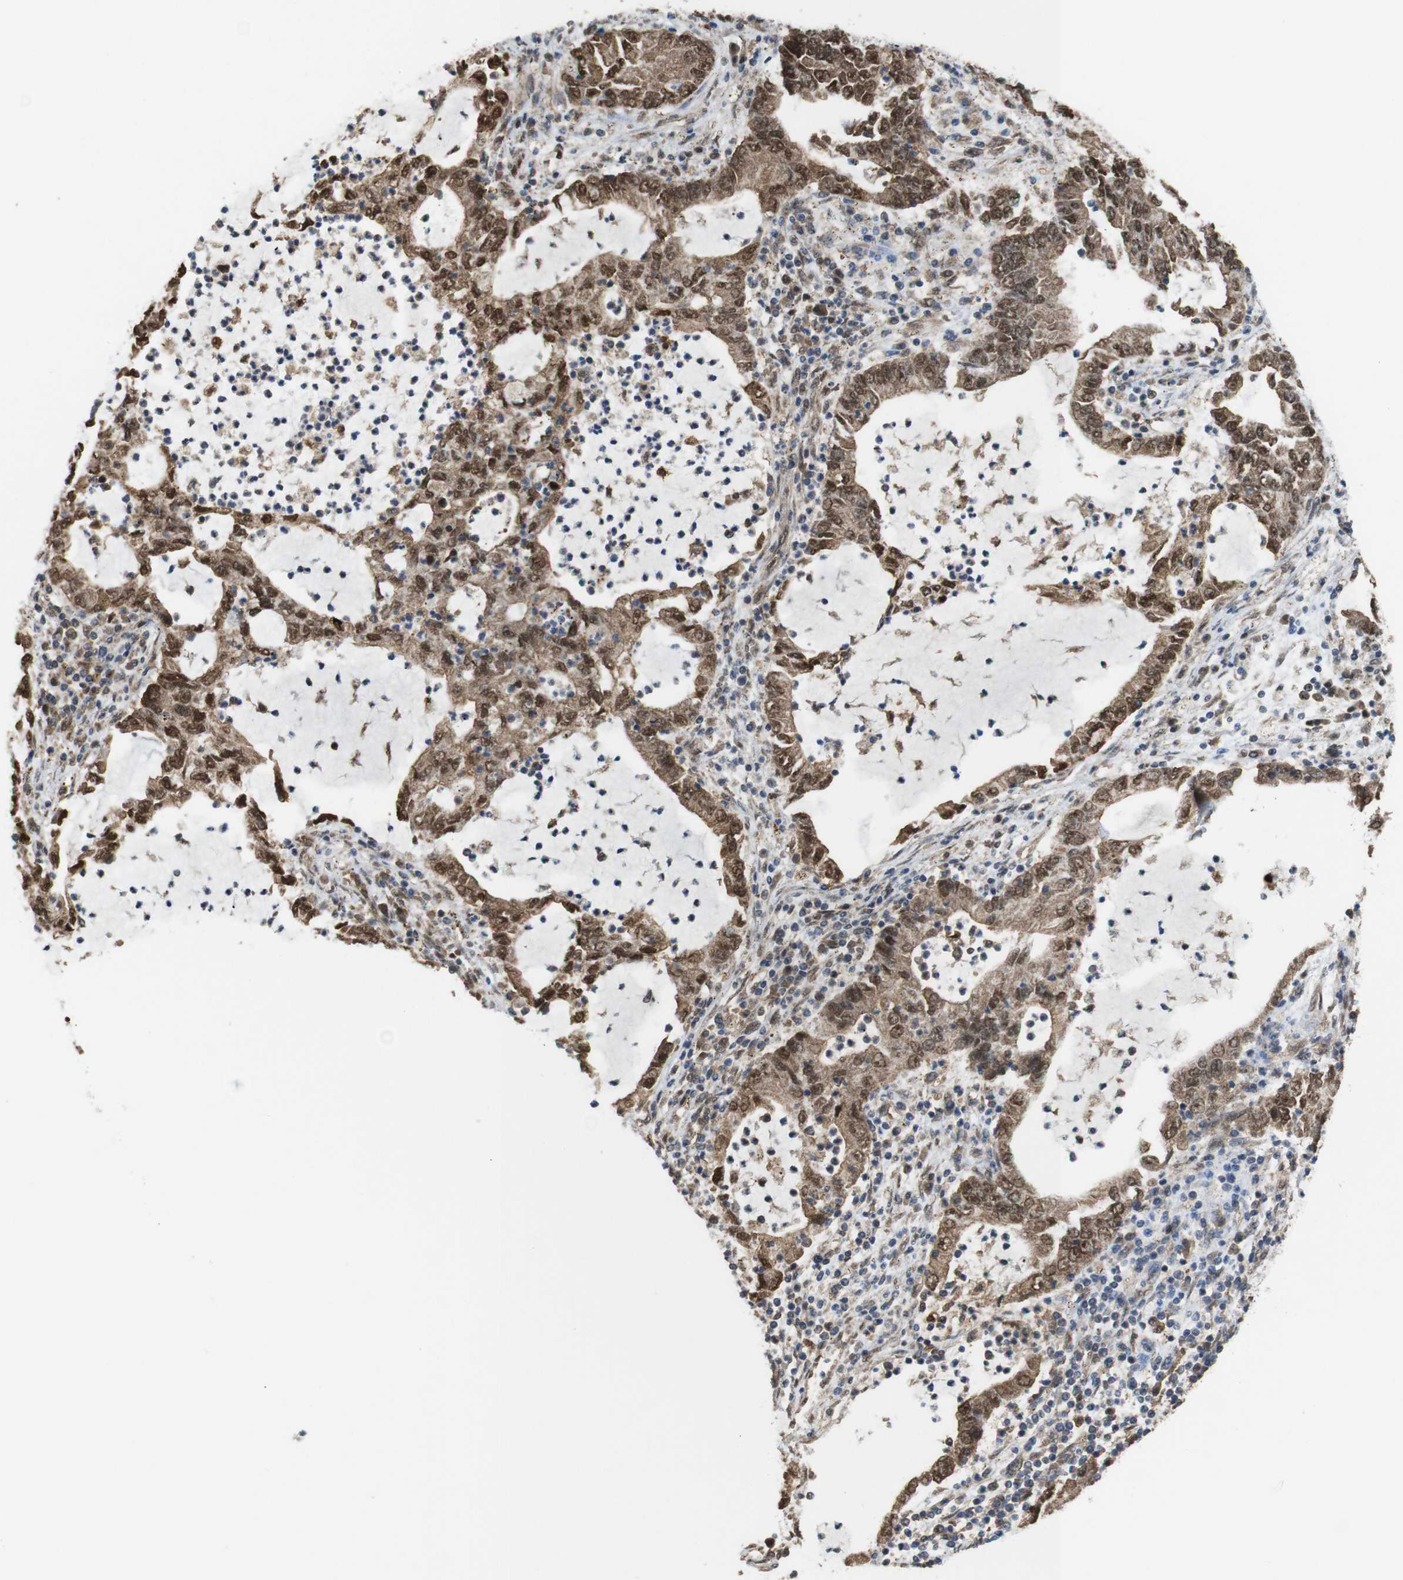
{"staining": {"intensity": "moderate", "quantity": ">75%", "location": "cytoplasmic/membranous,nuclear"}, "tissue": "lung cancer", "cell_type": "Tumor cells", "image_type": "cancer", "snomed": [{"axis": "morphology", "description": "Adenocarcinoma, NOS"}, {"axis": "topography", "description": "Lung"}], "caption": "Human lung cancer stained with a protein marker exhibits moderate staining in tumor cells.", "gene": "YWHAG", "patient": {"sex": "female", "age": 51}}